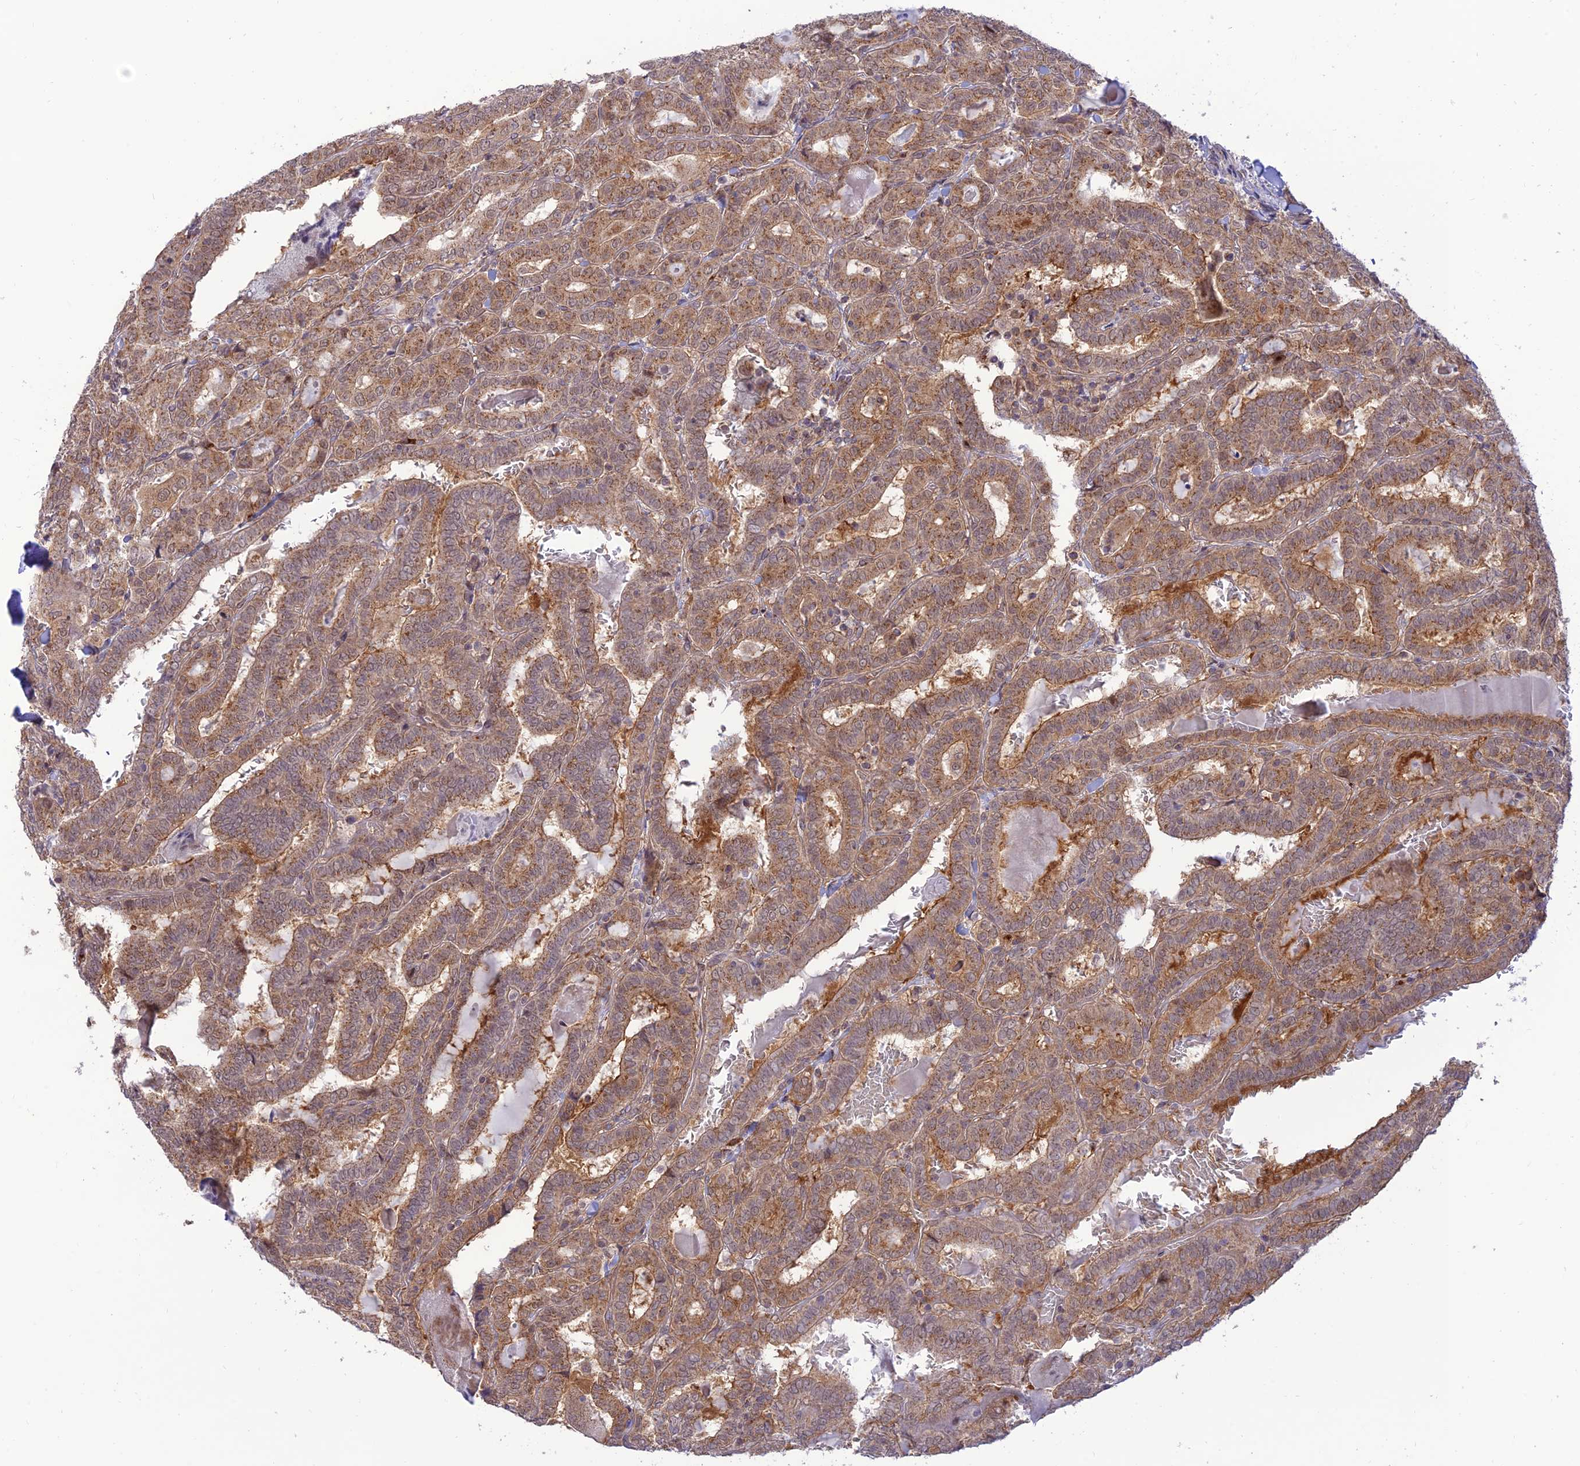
{"staining": {"intensity": "moderate", "quantity": ">75%", "location": "cytoplasmic/membranous"}, "tissue": "thyroid cancer", "cell_type": "Tumor cells", "image_type": "cancer", "snomed": [{"axis": "morphology", "description": "Papillary adenocarcinoma, NOS"}, {"axis": "topography", "description": "Thyroid gland"}], "caption": "Protein analysis of thyroid cancer (papillary adenocarcinoma) tissue reveals moderate cytoplasmic/membranous staining in about >75% of tumor cells.", "gene": "GOLGA3", "patient": {"sex": "female", "age": 72}}